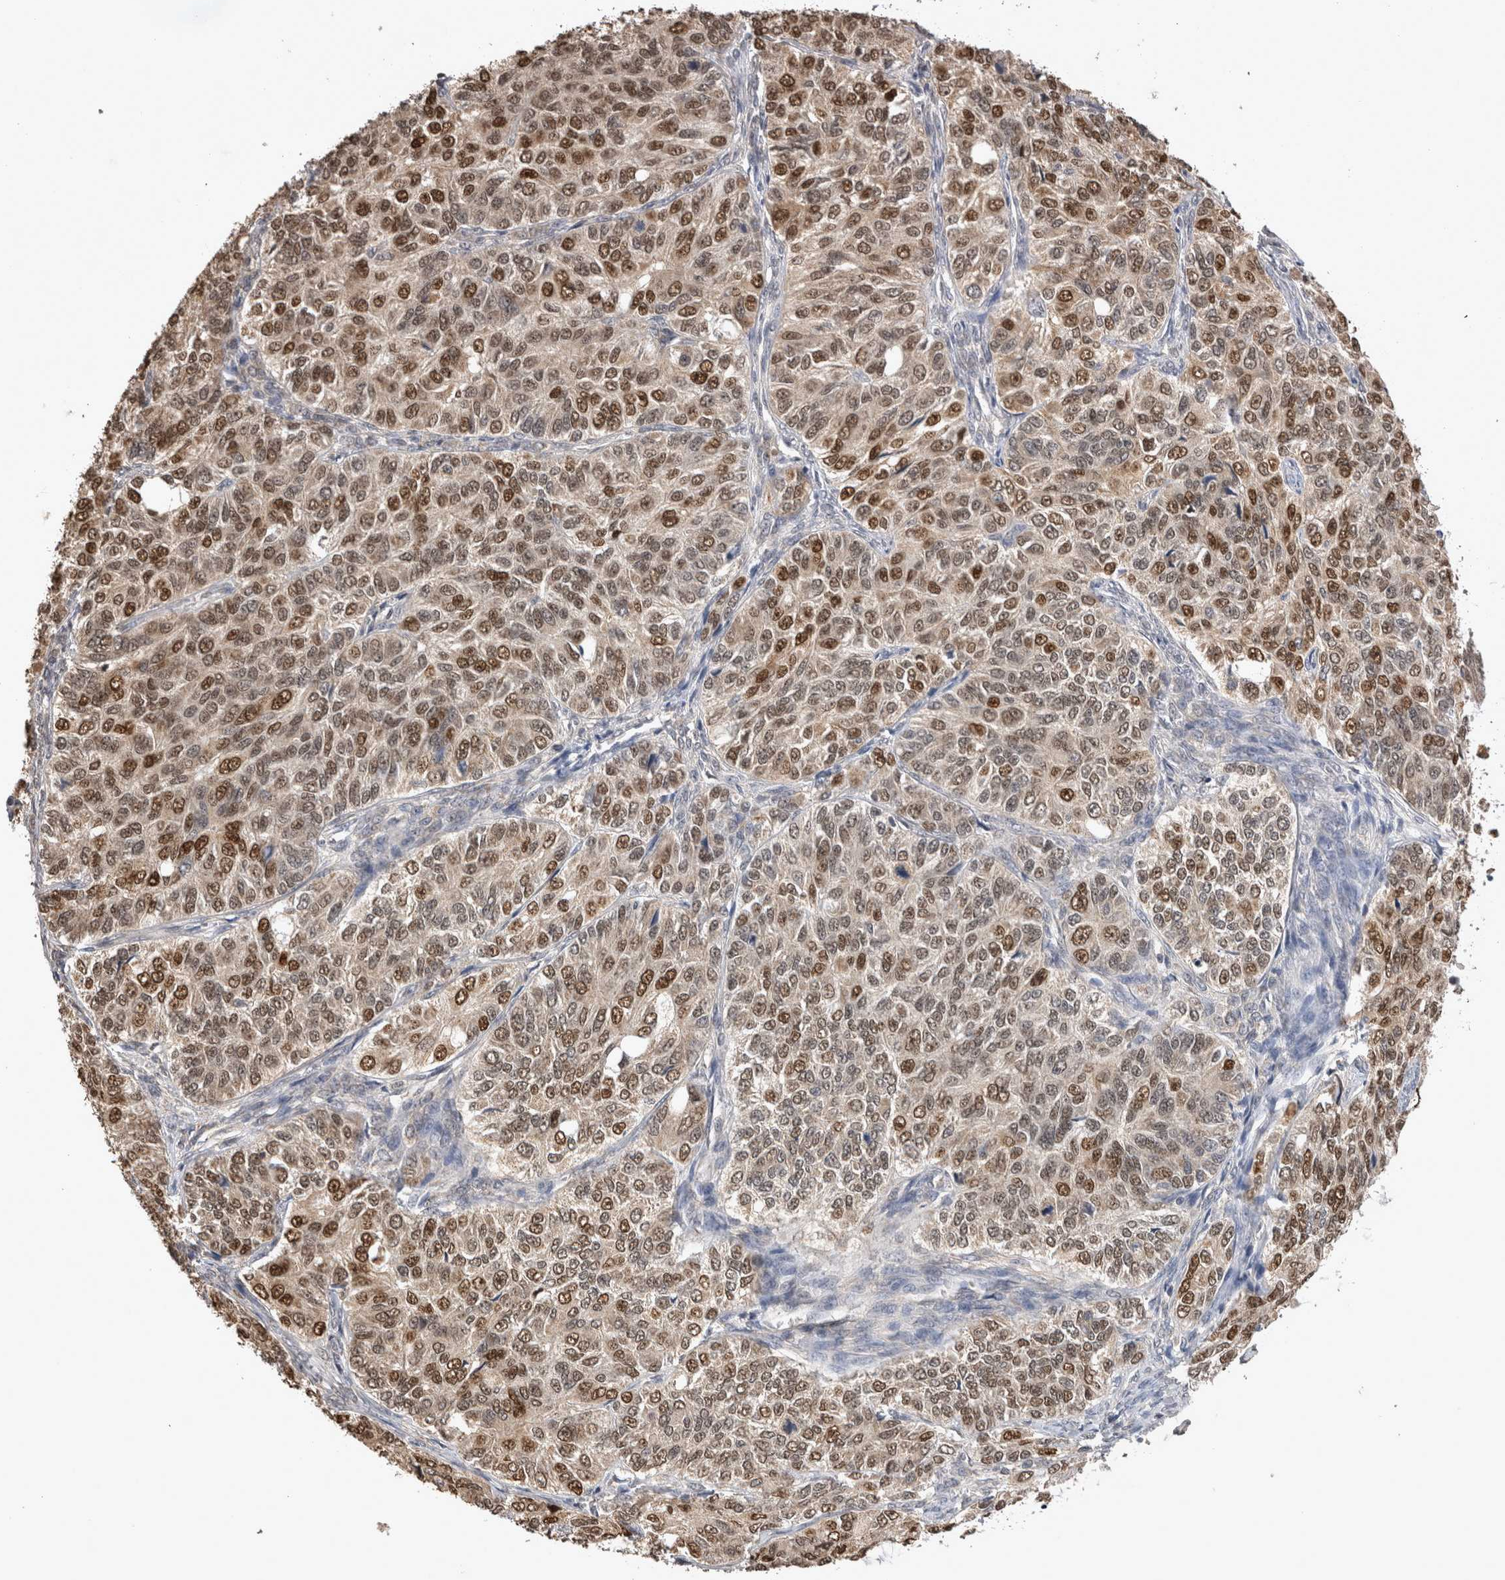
{"staining": {"intensity": "moderate", "quantity": ">75%", "location": "cytoplasmic/membranous,nuclear"}, "tissue": "ovarian cancer", "cell_type": "Tumor cells", "image_type": "cancer", "snomed": [{"axis": "morphology", "description": "Carcinoma, endometroid"}, {"axis": "topography", "description": "Ovary"}], "caption": "DAB immunohistochemical staining of ovarian cancer (endometroid carcinoma) reveals moderate cytoplasmic/membranous and nuclear protein positivity in approximately >75% of tumor cells.", "gene": "PREP", "patient": {"sex": "female", "age": 51}}